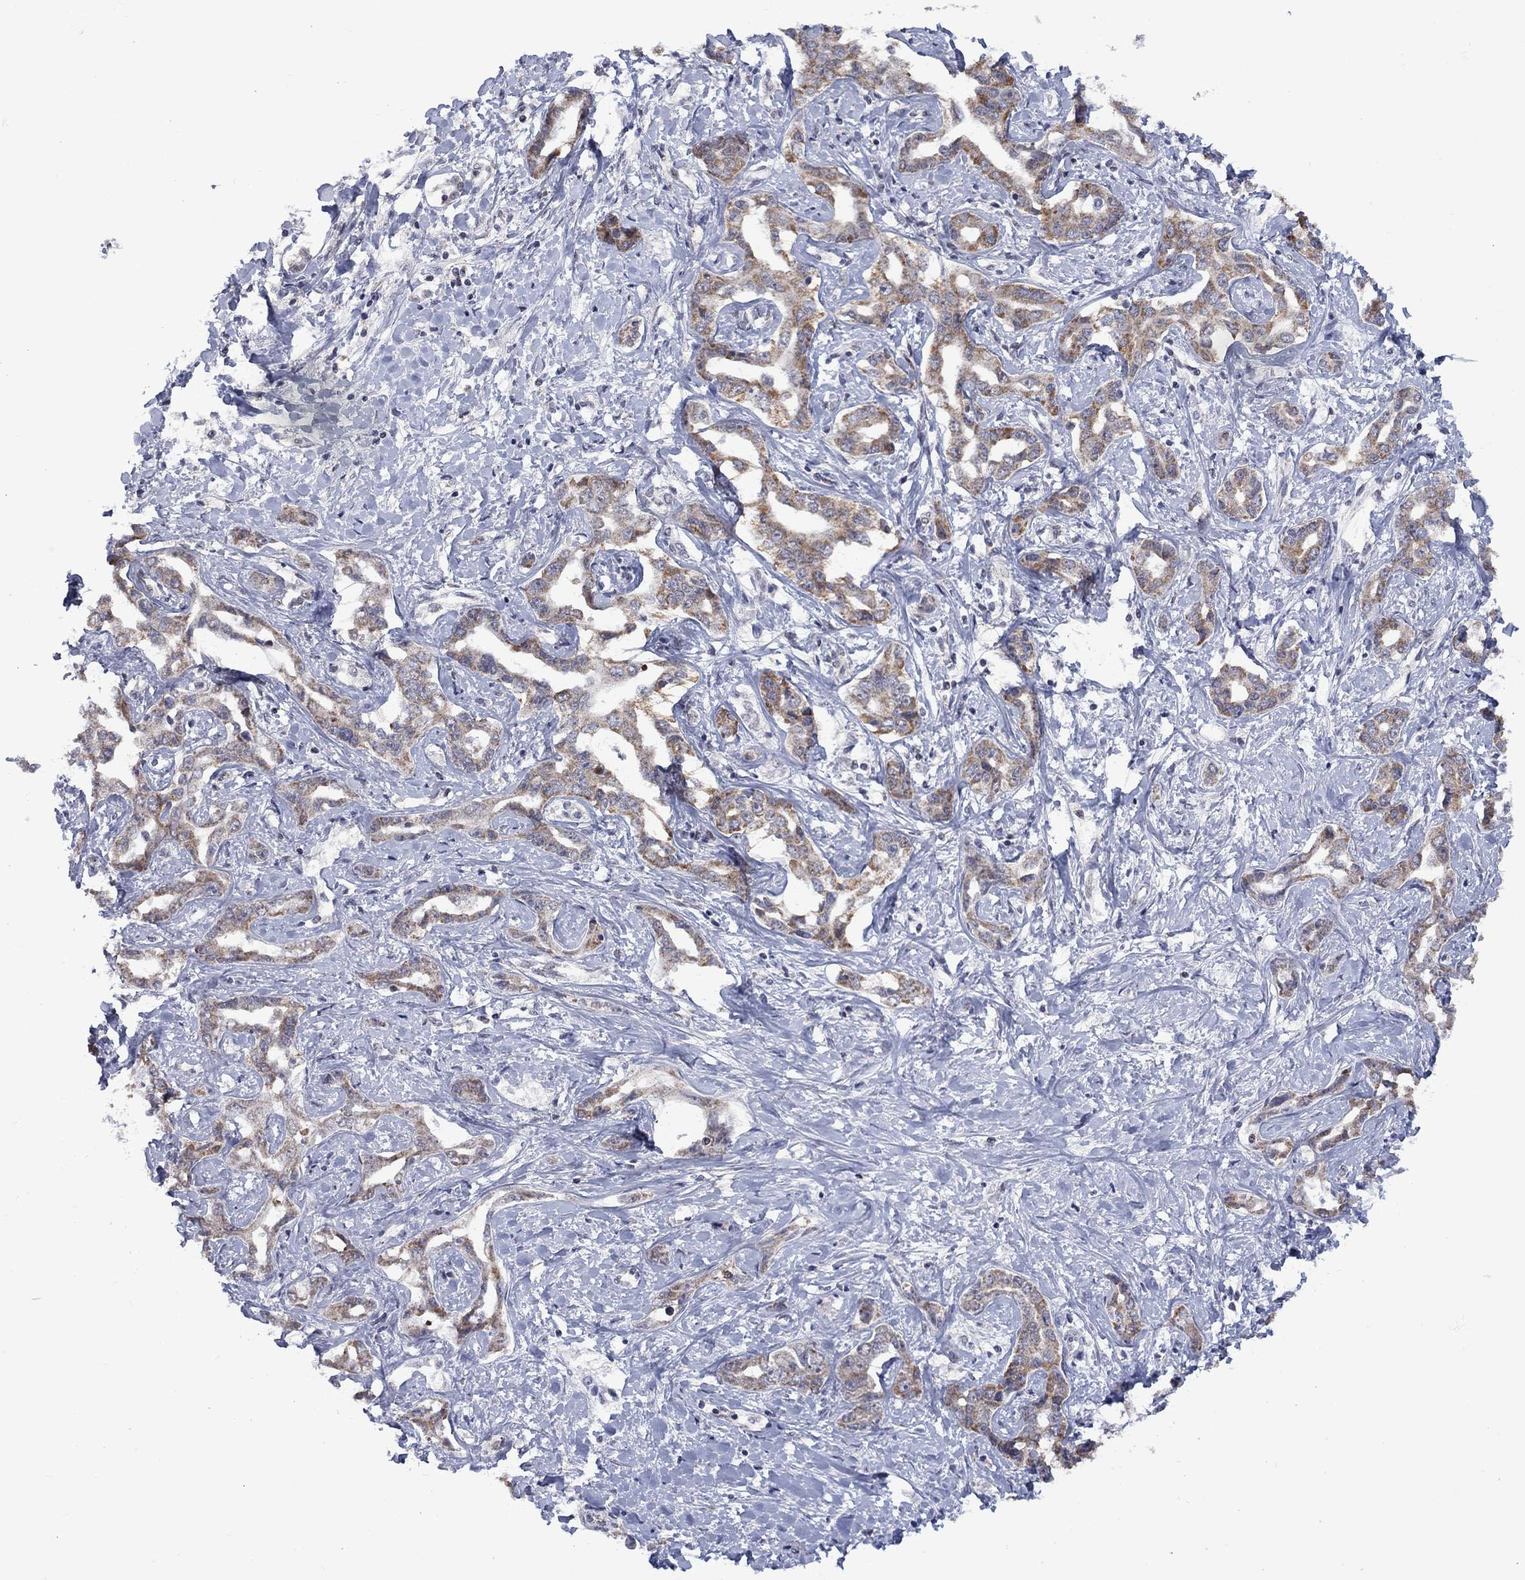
{"staining": {"intensity": "moderate", "quantity": ">75%", "location": "cytoplasmic/membranous"}, "tissue": "liver cancer", "cell_type": "Tumor cells", "image_type": "cancer", "snomed": [{"axis": "morphology", "description": "Cholangiocarcinoma"}, {"axis": "topography", "description": "Liver"}], "caption": "Immunohistochemical staining of human liver cholangiocarcinoma displays moderate cytoplasmic/membranous protein positivity in about >75% of tumor cells.", "gene": "KCNJ16", "patient": {"sex": "male", "age": 59}}